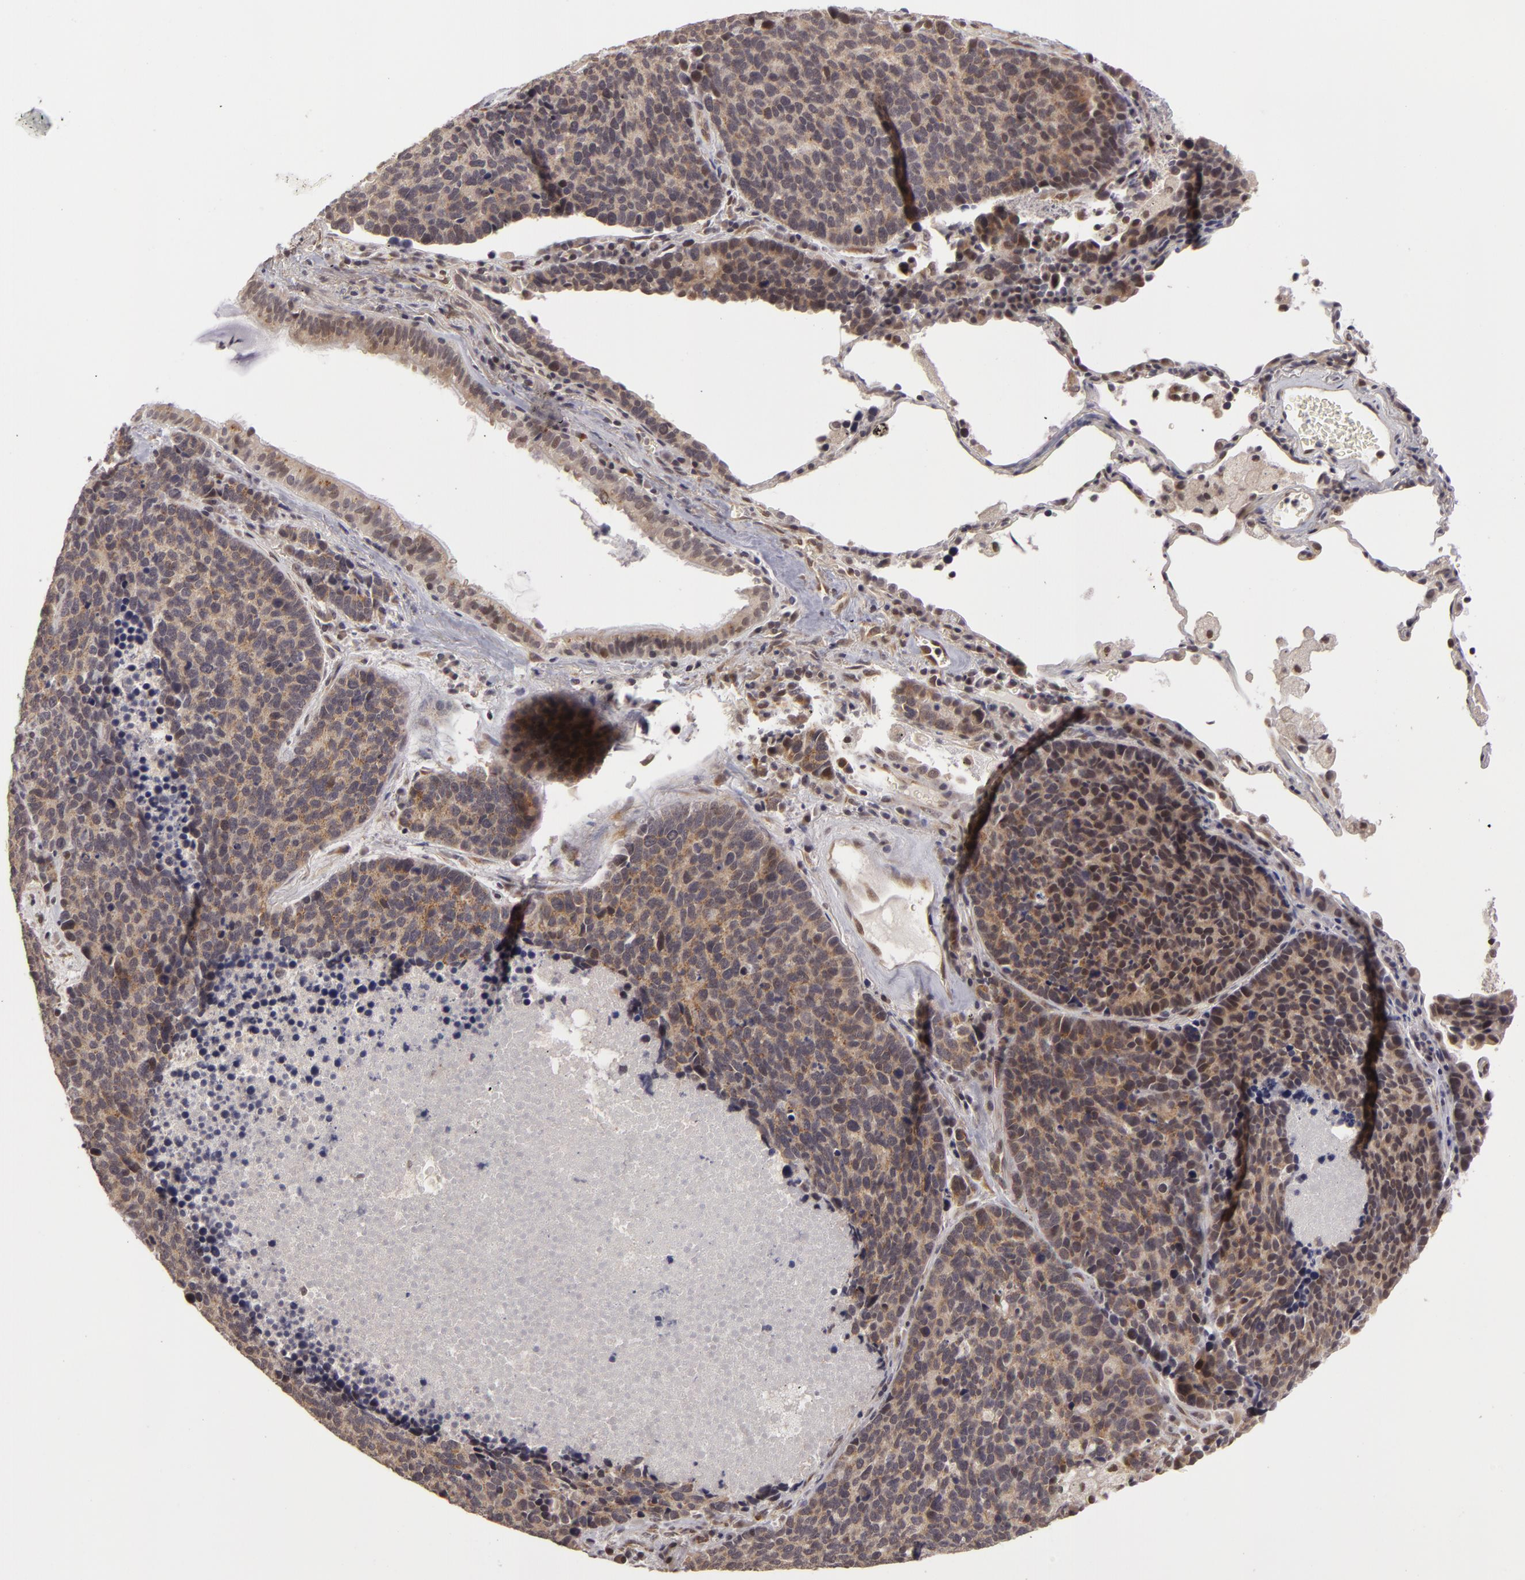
{"staining": {"intensity": "moderate", "quantity": "25%-75%", "location": "nuclear"}, "tissue": "lung cancer", "cell_type": "Tumor cells", "image_type": "cancer", "snomed": [{"axis": "morphology", "description": "Neoplasm, malignant, NOS"}, {"axis": "topography", "description": "Lung"}], "caption": "Brown immunohistochemical staining in lung cancer (neoplasm (malignant)) exhibits moderate nuclear staining in about 25%-75% of tumor cells.", "gene": "ZNF133", "patient": {"sex": "female", "age": 75}}